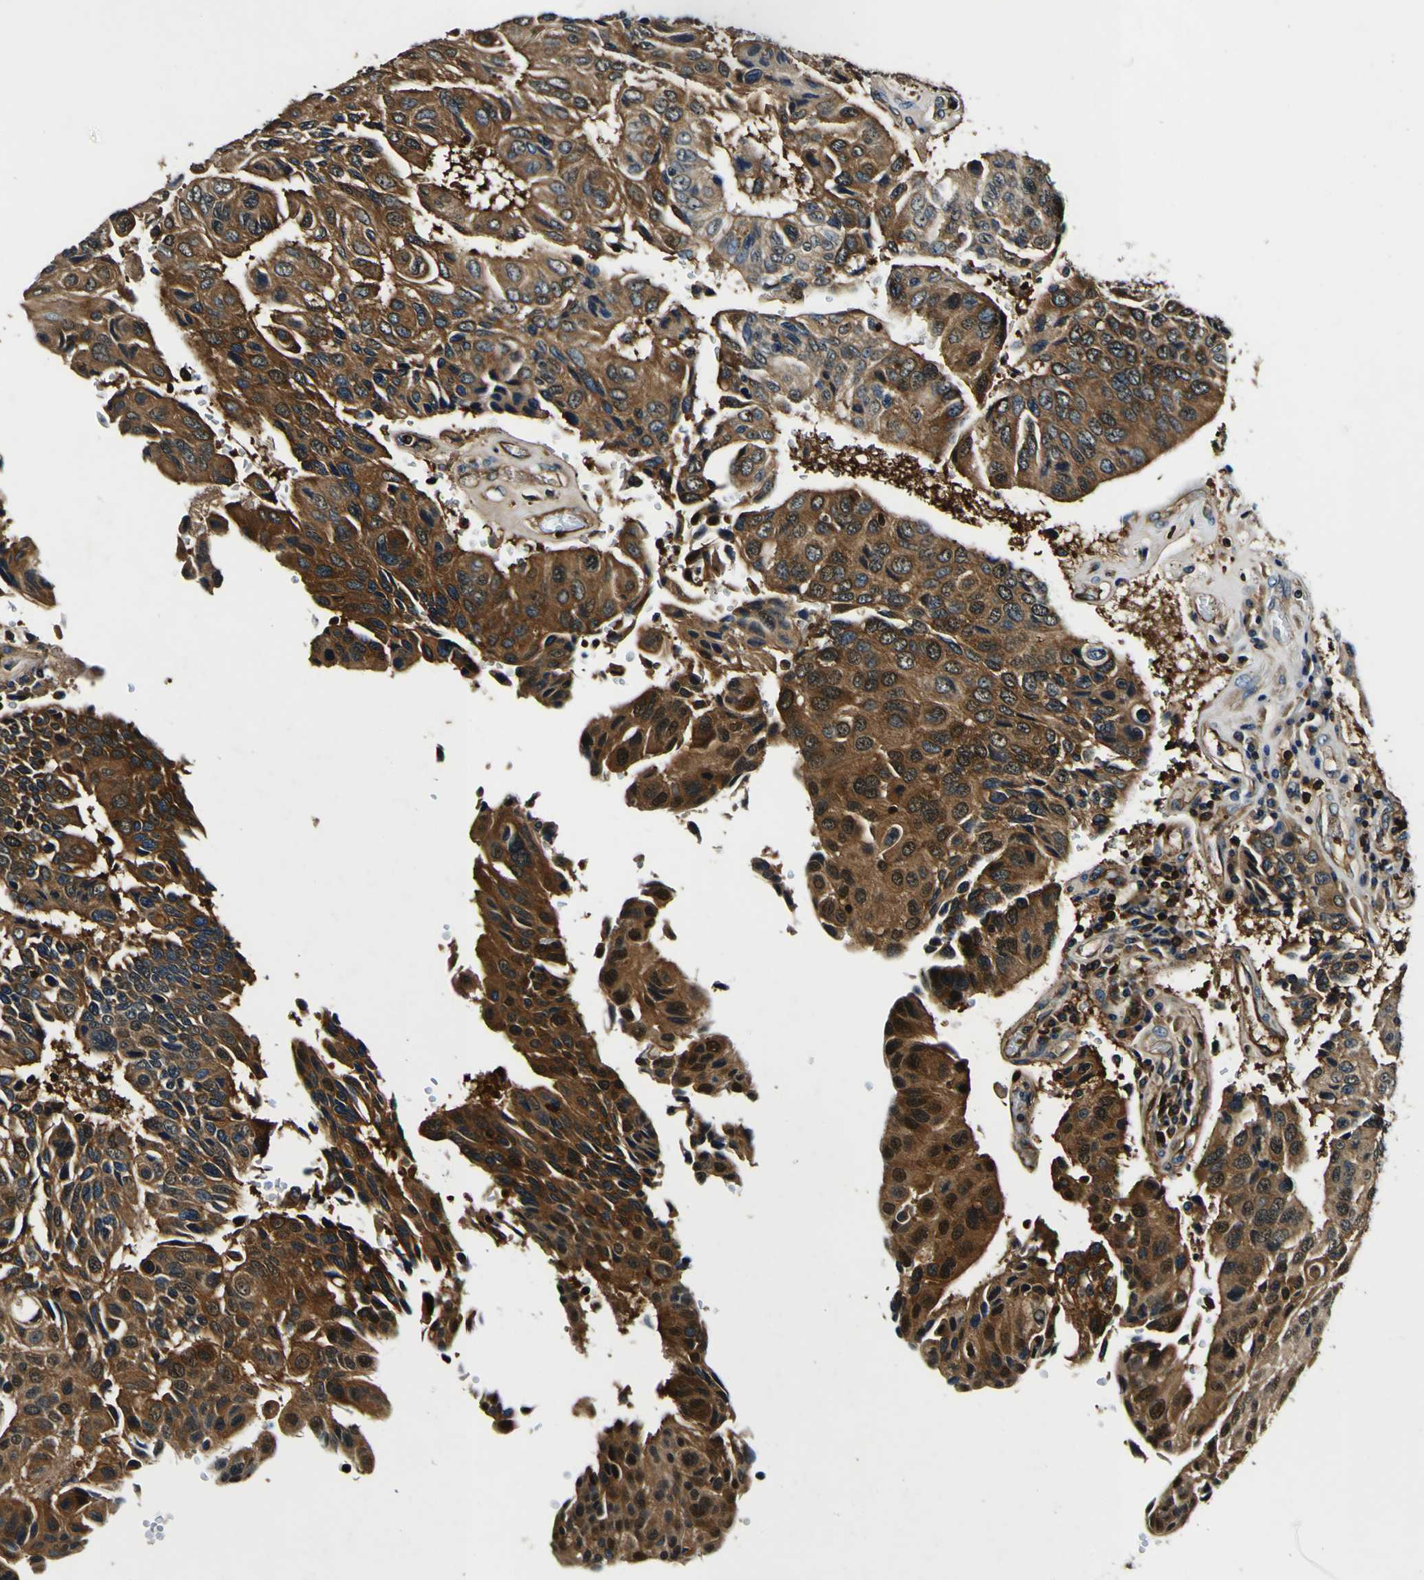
{"staining": {"intensity": "strong", "quantity": ">75%", "location": "cytoplasmic/membranous"}, "tissue": "urothelial cancer", "cell_type": "Tumor cells", "image_type": "cancer", "snomed": [{"axis": "morphology", "description": "Urothelial carcinoma, High grade"}, {"axis": "topography", "description": "Urinary bladder"}], "caption": "Urothelial cancer stained with a protein marker exhibits strong staining in tumor cells.", "gene": "RHOT2", "patient": {"sex": "male", "age": 66}}